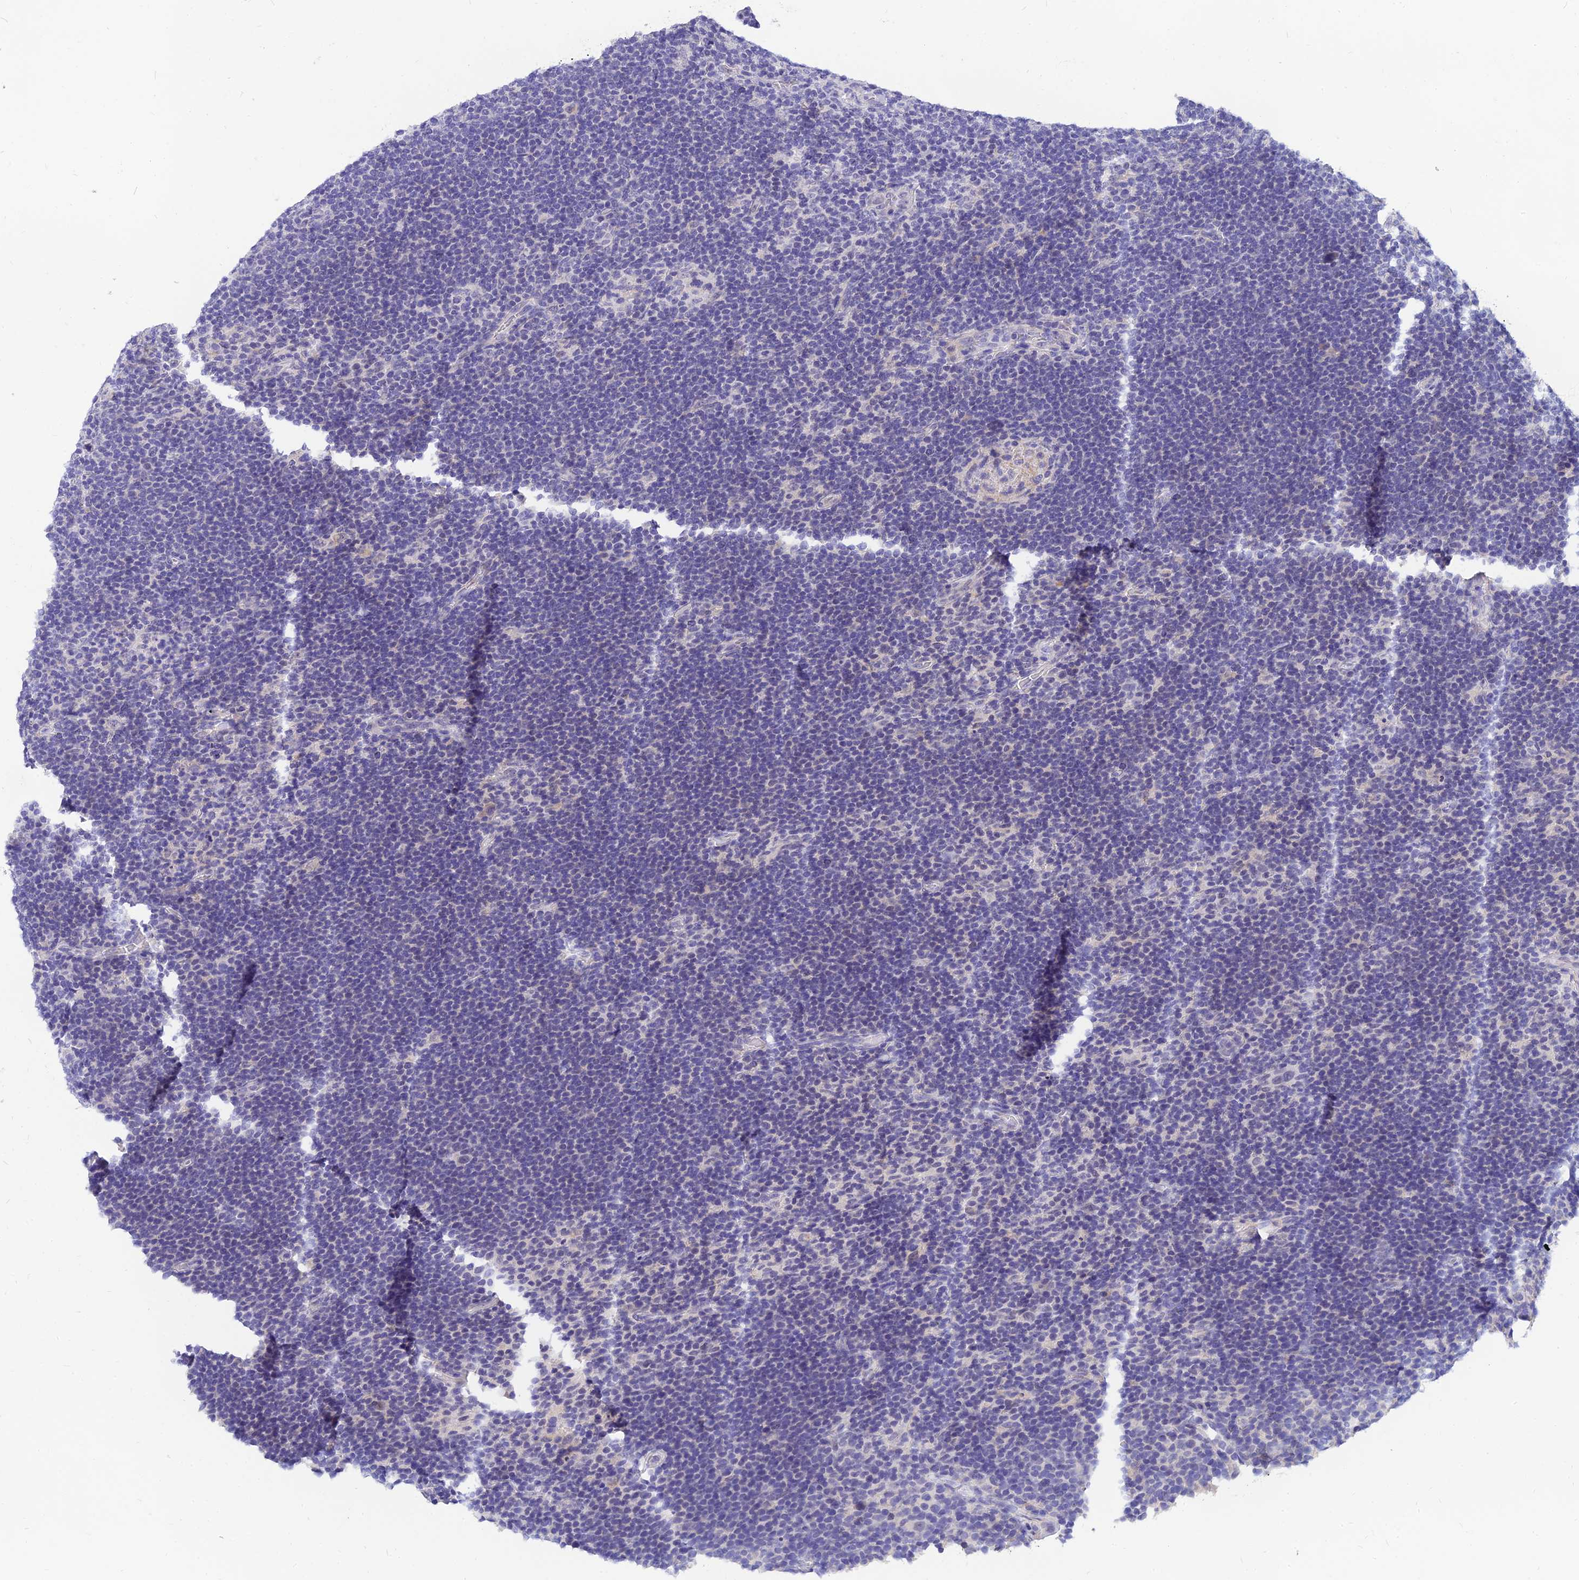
{"staining": {"intensity": "negative", "quantity": "none", "location": "none"}, "tissue": "lymphoma", "cell_type": "Tumor cells", "image_type": "cancer", "snomed": [{"axis": "morphology", "description": "Hodgkin's disease, NOS"}, {"axis": "topography", "description": "Lymph node"}], "caption": "Tumor cells are negative for protein expression in human Hodgkin's disease.", "gene": "TMEM161B", "patient": {"sex": "female", "age": 57}}